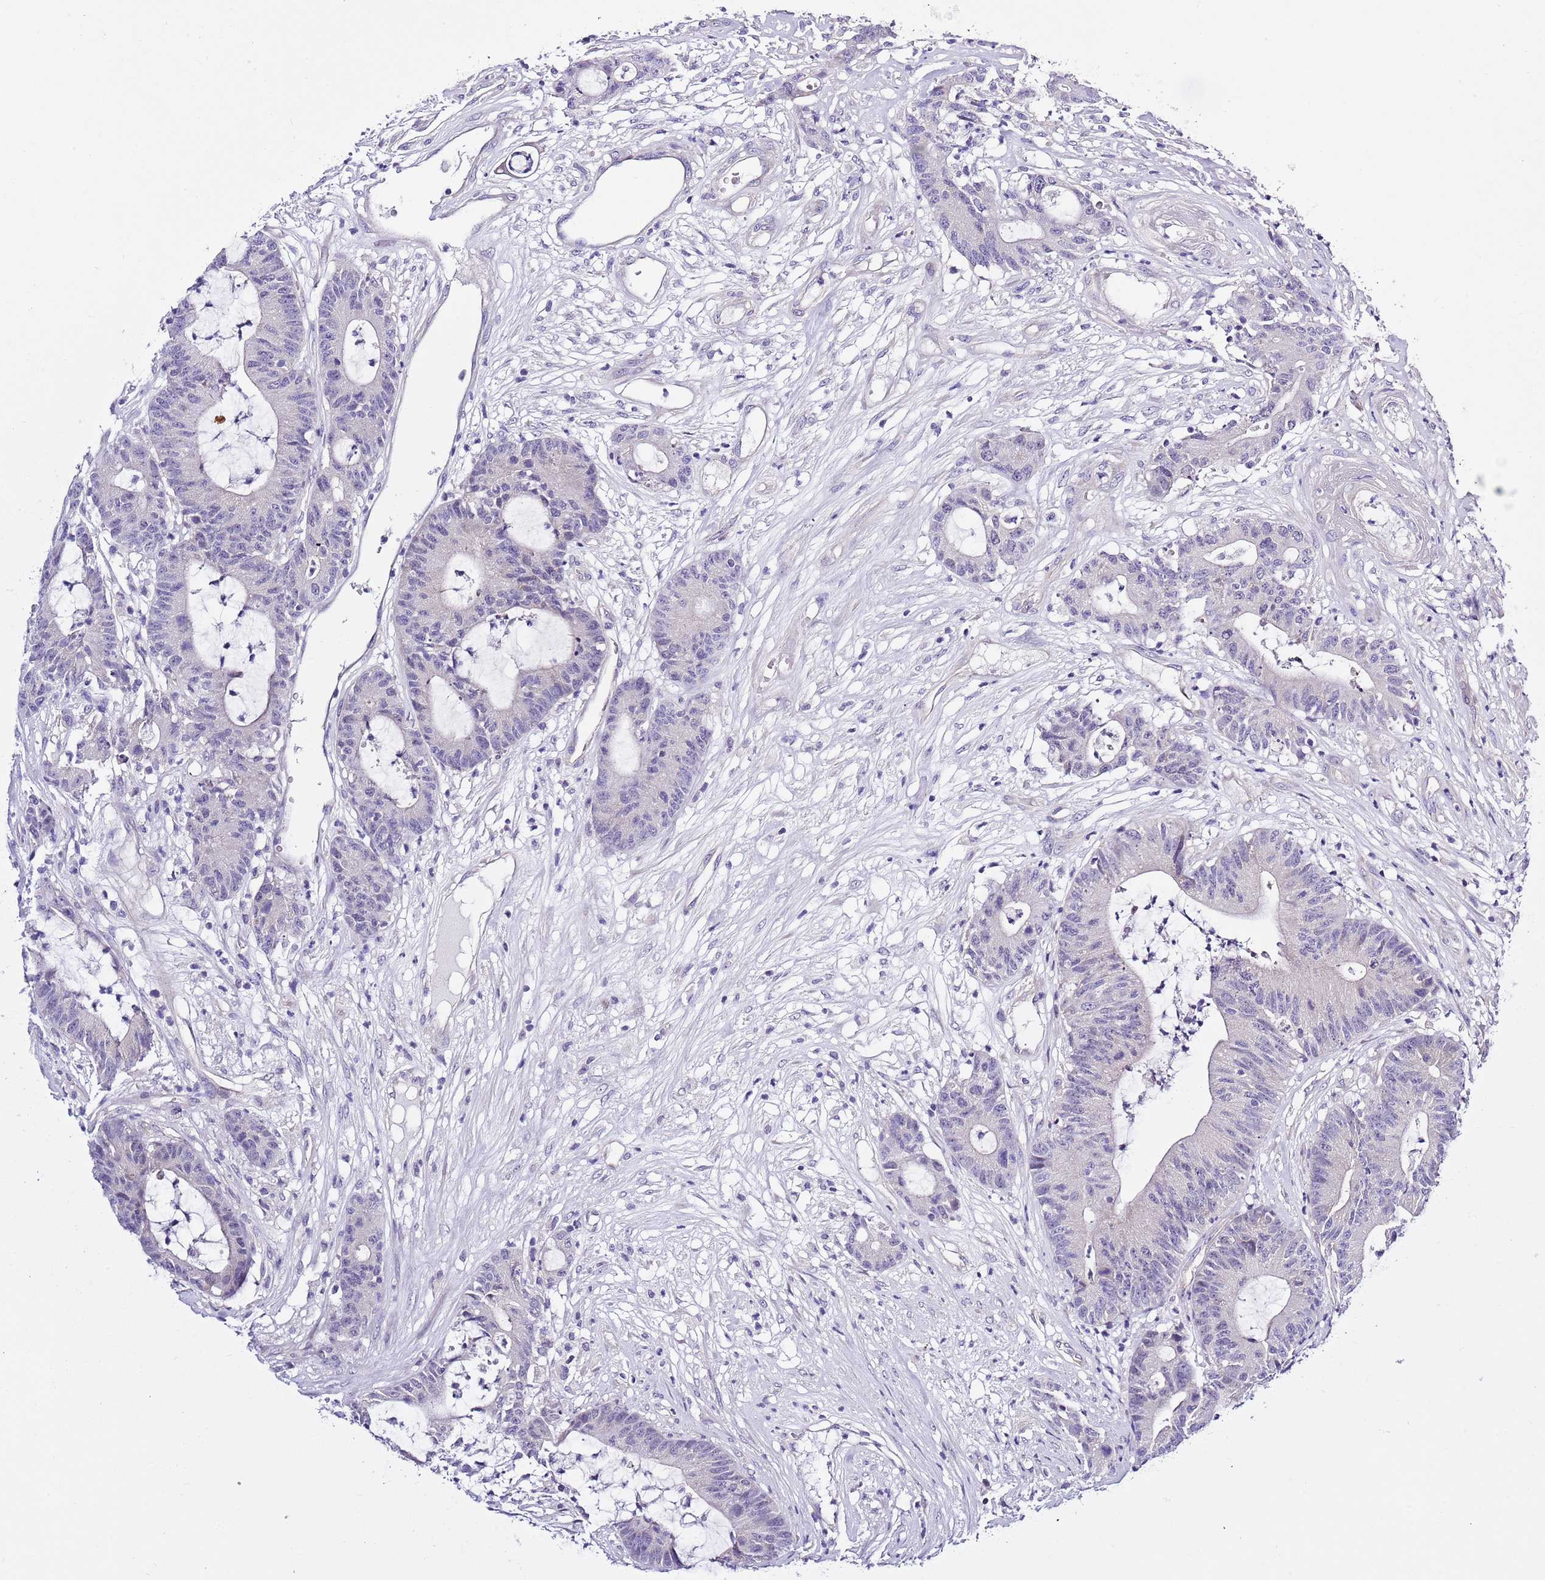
{"staining": {"intensity": "negative", "quantity": "none", "location": "none"}, "tissue": "colorectal cancer", "cell_type": "Tumor cells", "image_type": "cancer", "snomed": [{"axis": "morphology", "description": "Adenocarcinoma, NOS"}, {"axis": "topography", "description": "Colon"}], "caption": "IHC micrograph of neoplastic tissue: human colorectal cancer (adenocarcinoma) stained with DAB (3,3'-diaminobenzidine) exhibits no significant protein expression in tumor cells.", "gene": "NET1", "patient": {"sex": "female", "age": 84}}